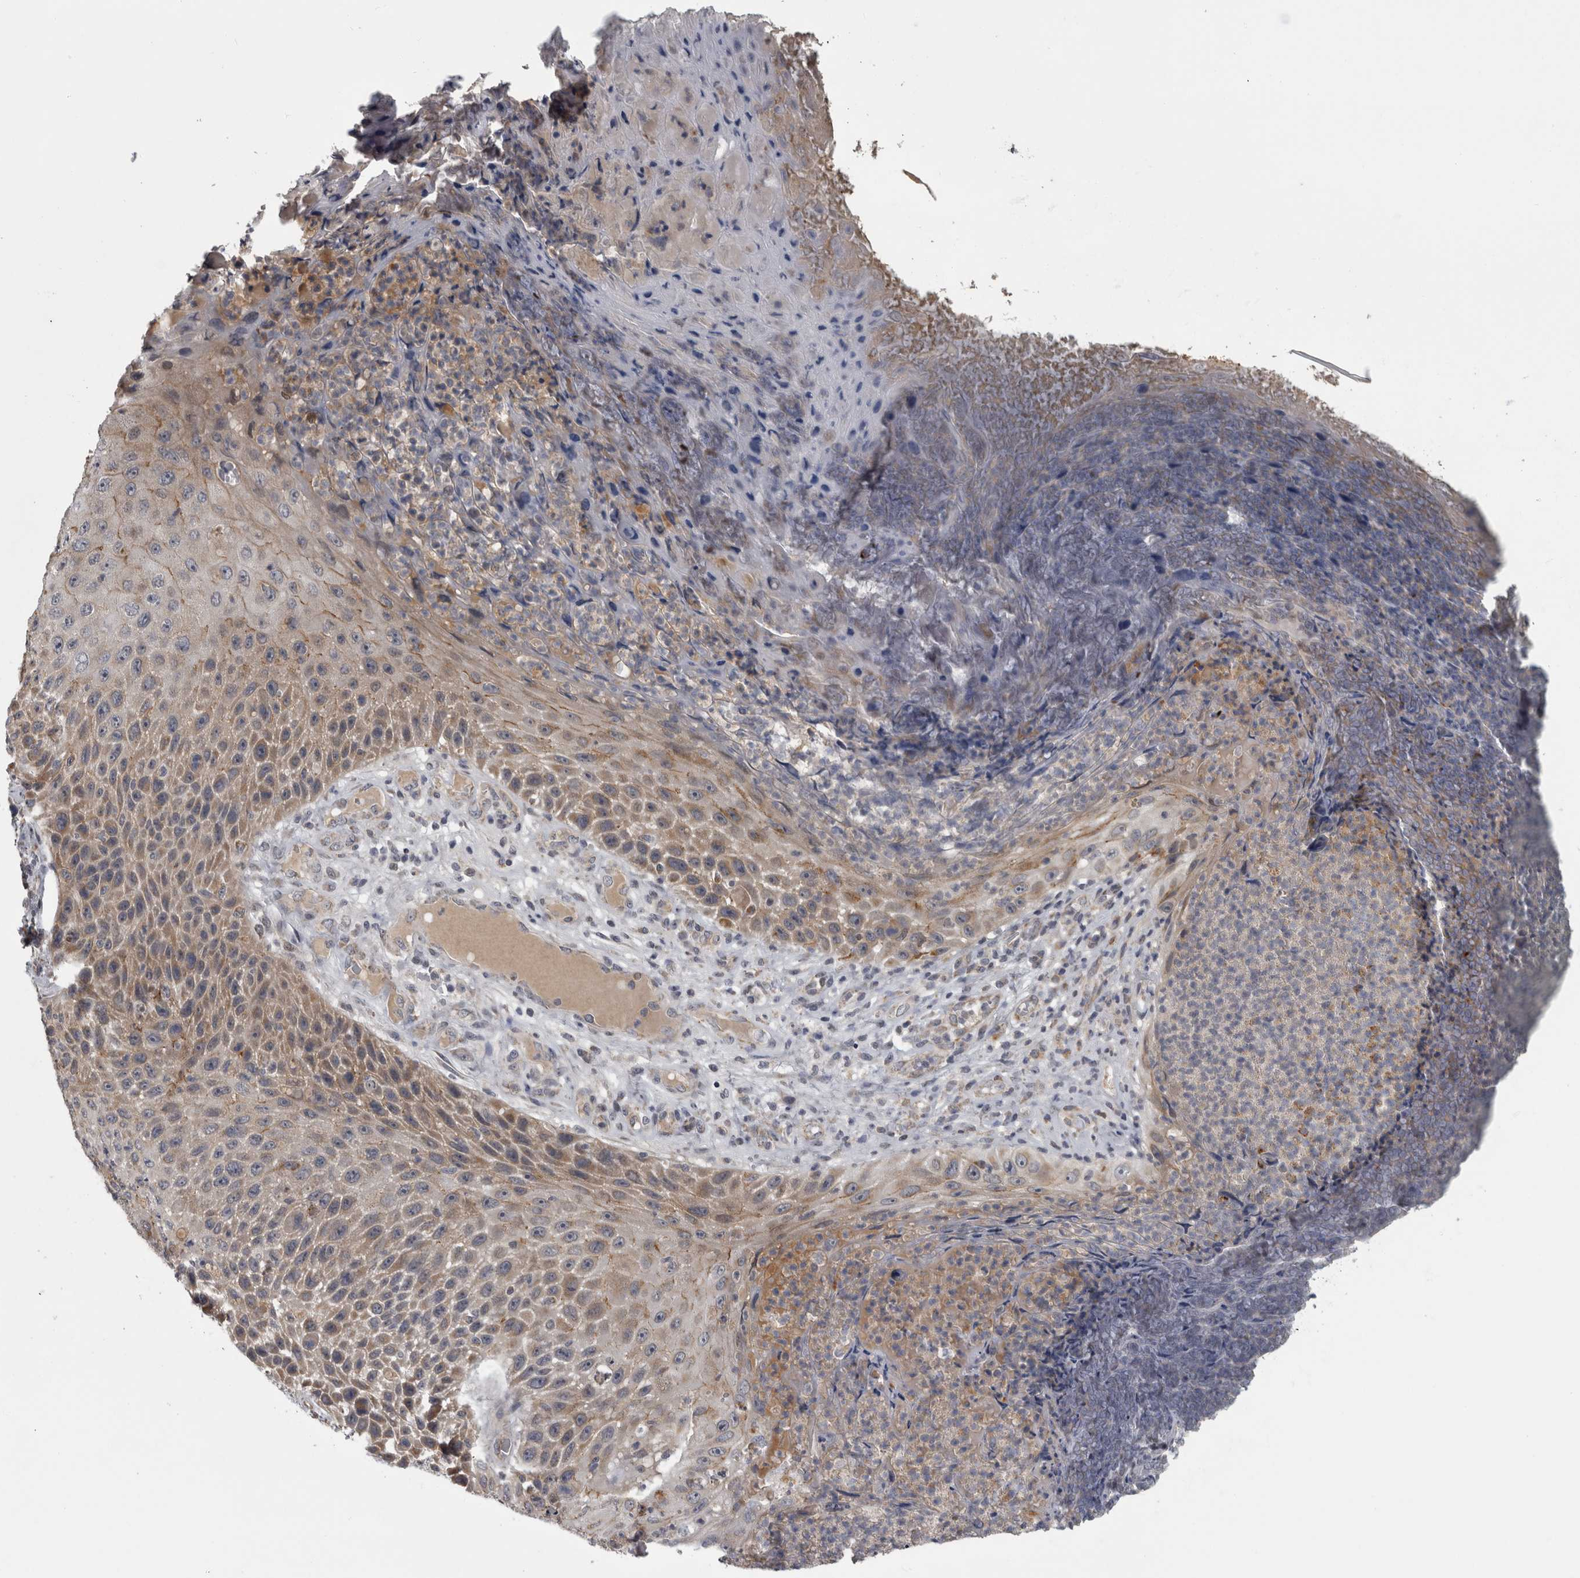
{"staining": {"intensity": "moderate", "quantity": "25%-75%", "location": "cytoplasmic/membranous"}, "tissue": "skin cancer", "cell_type": "Tumor cells", "image_type": "cancer", "snomed": [{"axis": "morphology", "description": "Squamous cell carcinoma, NOS"}, {"axis": "topography", "description": "Skin"}], "caption": "Protein expression analysis of skin cancer exhibits moderate cytoplasmic/membranous staining in approximately 25%-75% of tumor cells. Using DAB (brown) and hematoxylin (blue) stains, captured at high magnification using brightfield microscopy.", "gene": "DBT", "patient": {"sex": "female", "age": 88}}